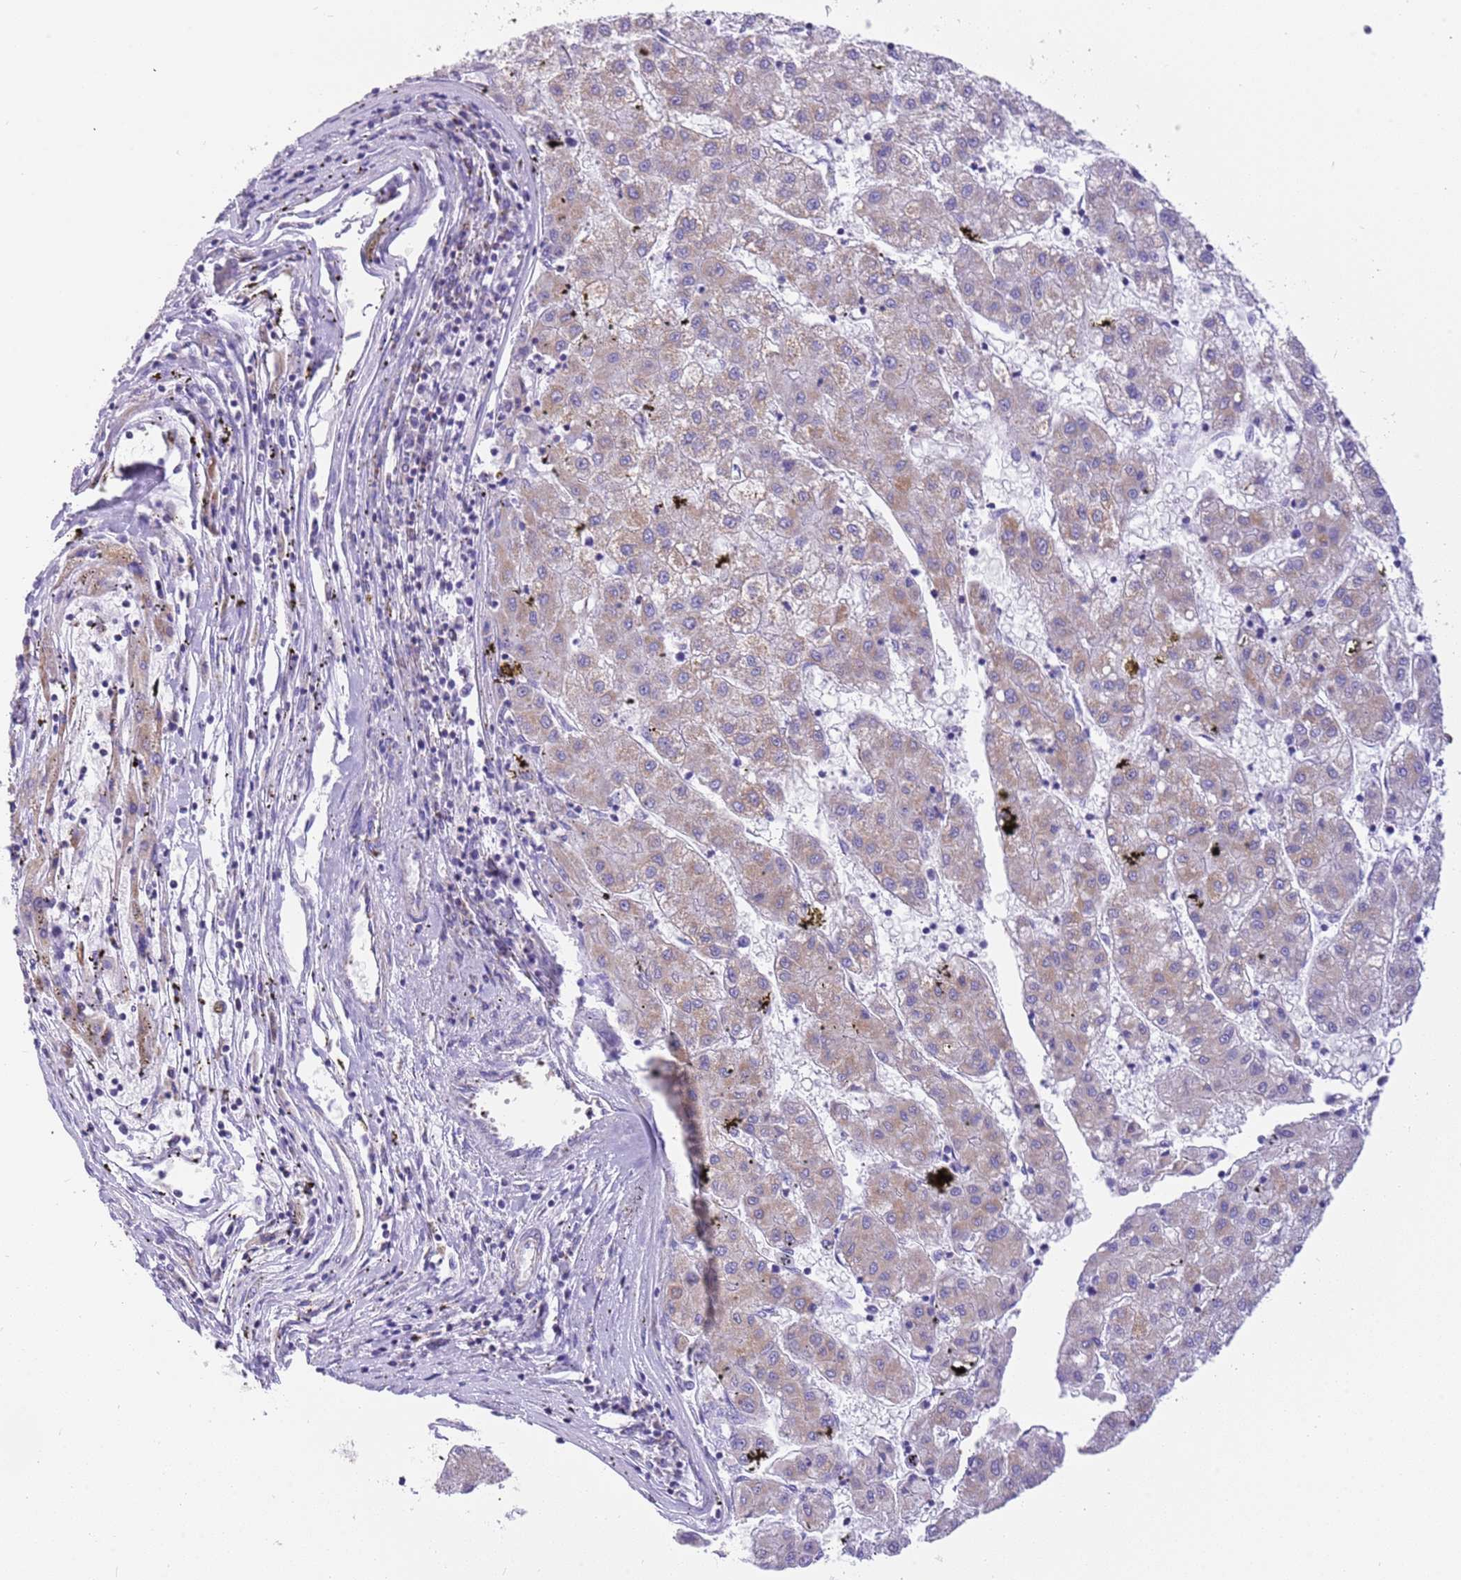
{"staining": {"intensity": "moderate", "quantity": "25%-75%", "location": "cytoplasmic/membranous"}, "tissue": "liver cancer", "cell_type": "Tumor cells", "image_type": "cancer", "snomed": [{"axis": "morphology", "description": "Carcinoma, Hepatocellular, NOS"}, {"axis": "topography", "description": "Liver"}], "caption": "Immunohistochemical staining of liver cancer shows medium levels of moderate cytoplasmic/membranous protein positivity in approximately 25%-75% of tumor cells. The protein of interest is shown in brown color, while the nuclei are stained blue.", "gene": "SUCLG2", "patient": {"sex": "male", "age": 72}}